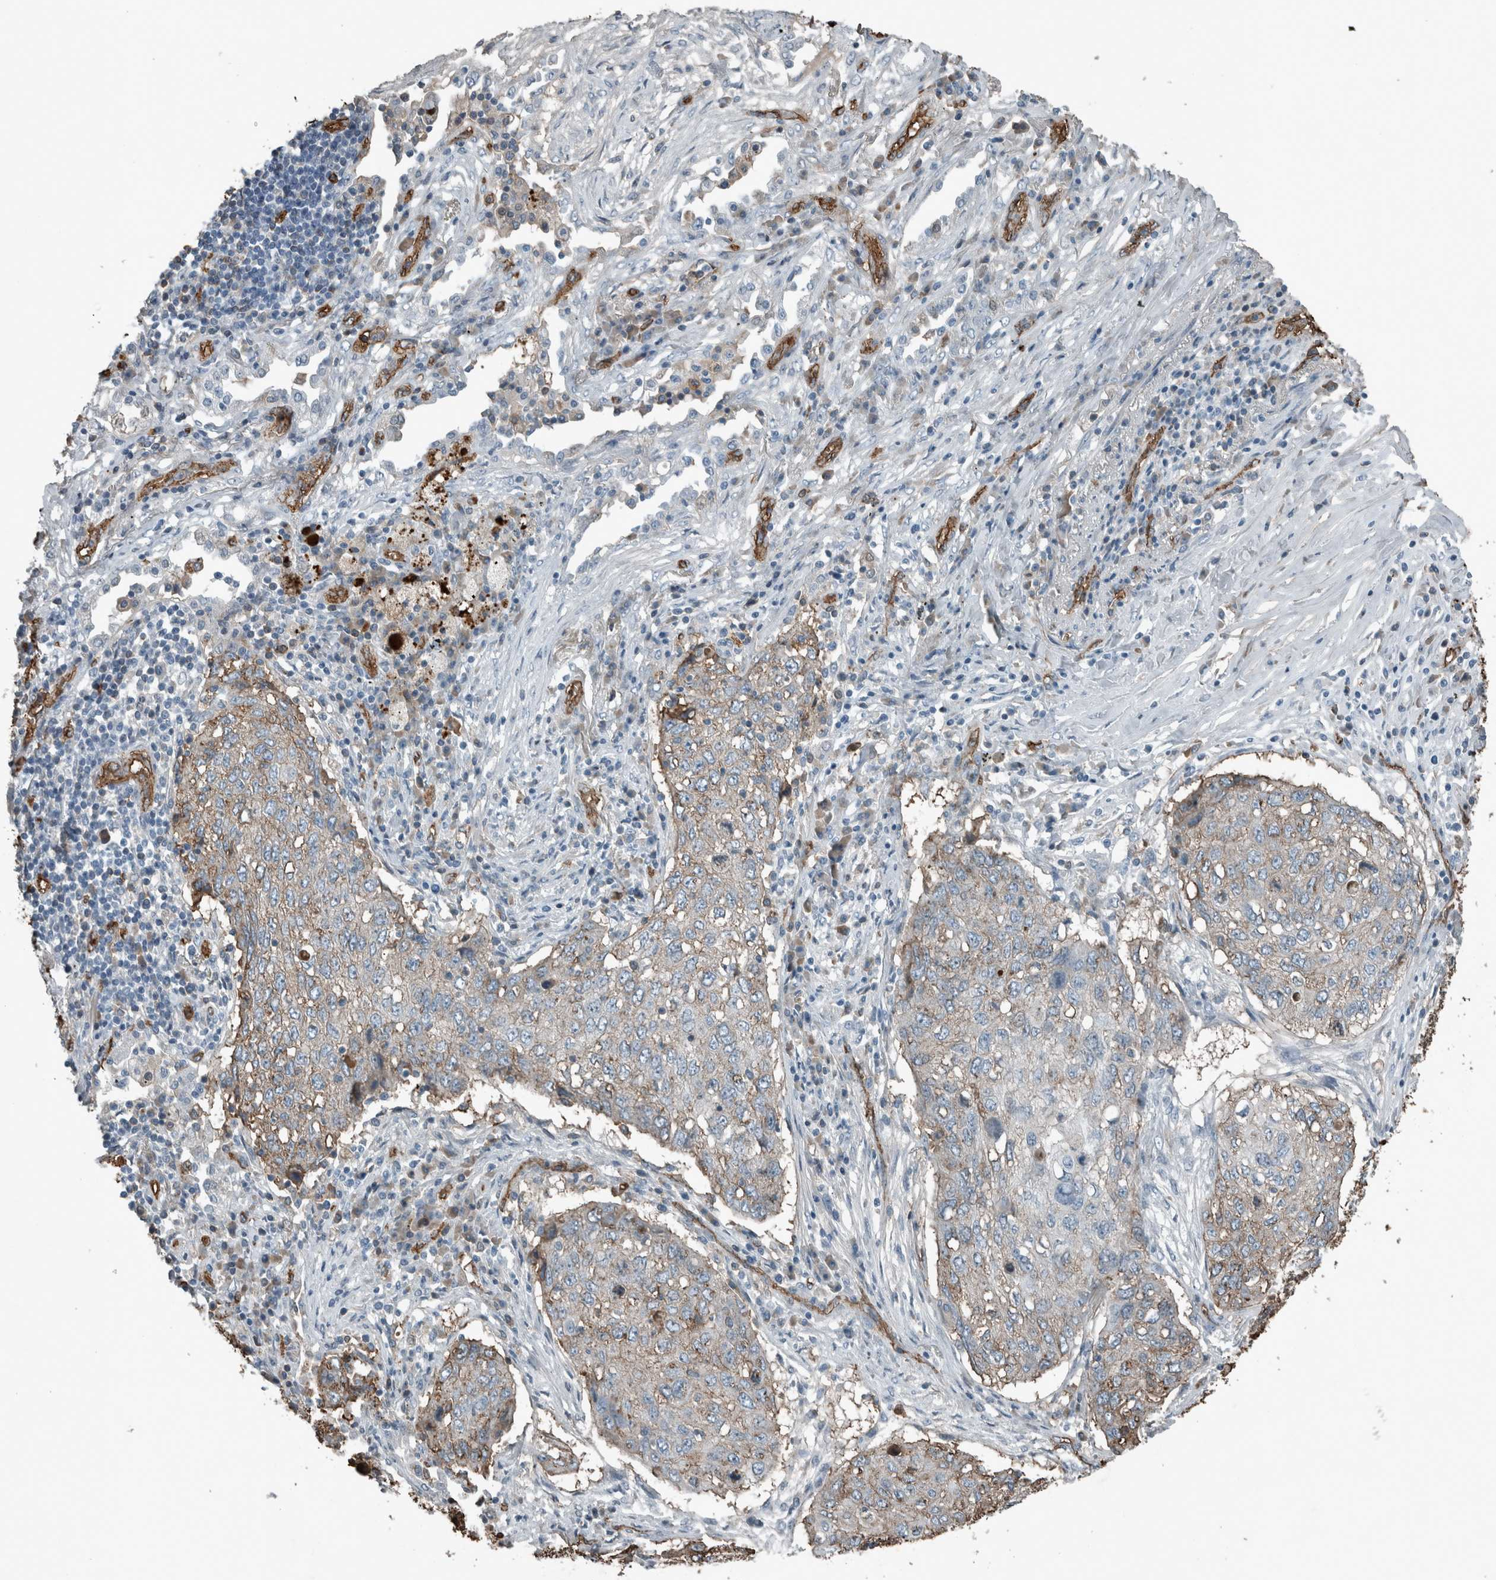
{"staining": {"intensity": "weak", "quantity": "25%-75%", "location": "cytoplasmic/membranous"}, "tissue": "lung cancer", "cell_type": "Tumor cells", "image_type": "cancer", "snomed": [{"axis": "morphology", "description": "Squamous cell carcinoma, NOS"}, {"axis": "topography", "description": "Lung"}], "caption": "Lung cancer stained with IHC shows weak cytoplasmic/membranous expression in about 25%-75% of tumor cells.", "gene": "LBP", "patient": {"sex": "female", "age": 63}}